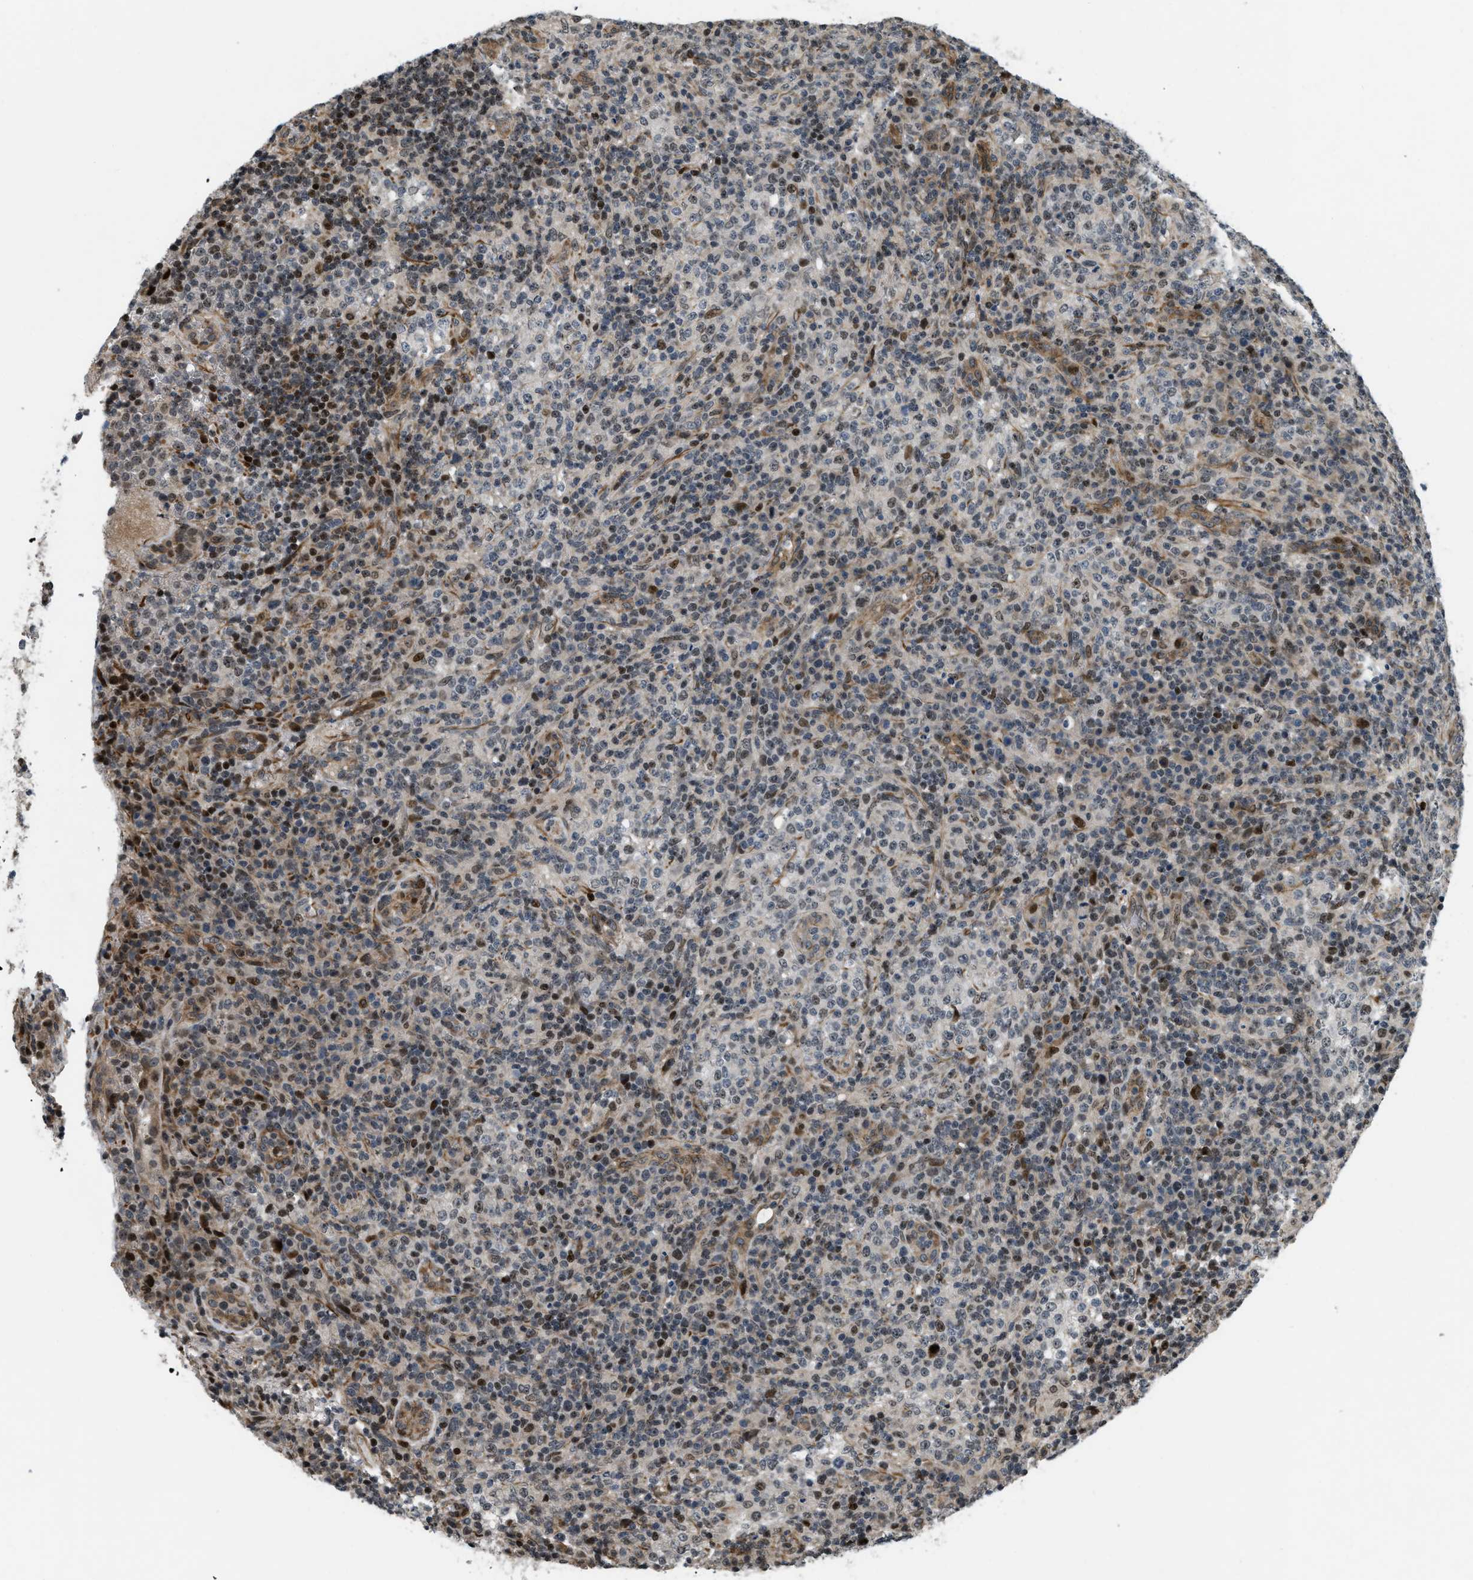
{"staining": {"intensity": "moderate", "quantity": "<25%", "location": "nuclear"}, "tissue": "lymphoma", "cell_type": "Tumor cells", "image_type": "cancer", "snomed": [{"axis": "morphology", "description": "Malignant lymphoma, non-Hodgkin's type, High grade"}, {"axis": "topography", "description": "Lymph node"}], "caption": "Lymphoma tissue shows moderate nuclear staining in about <25% of tumor cells", "gene": "LTA4H", "patient": {"sex": "female", "age": 76}}